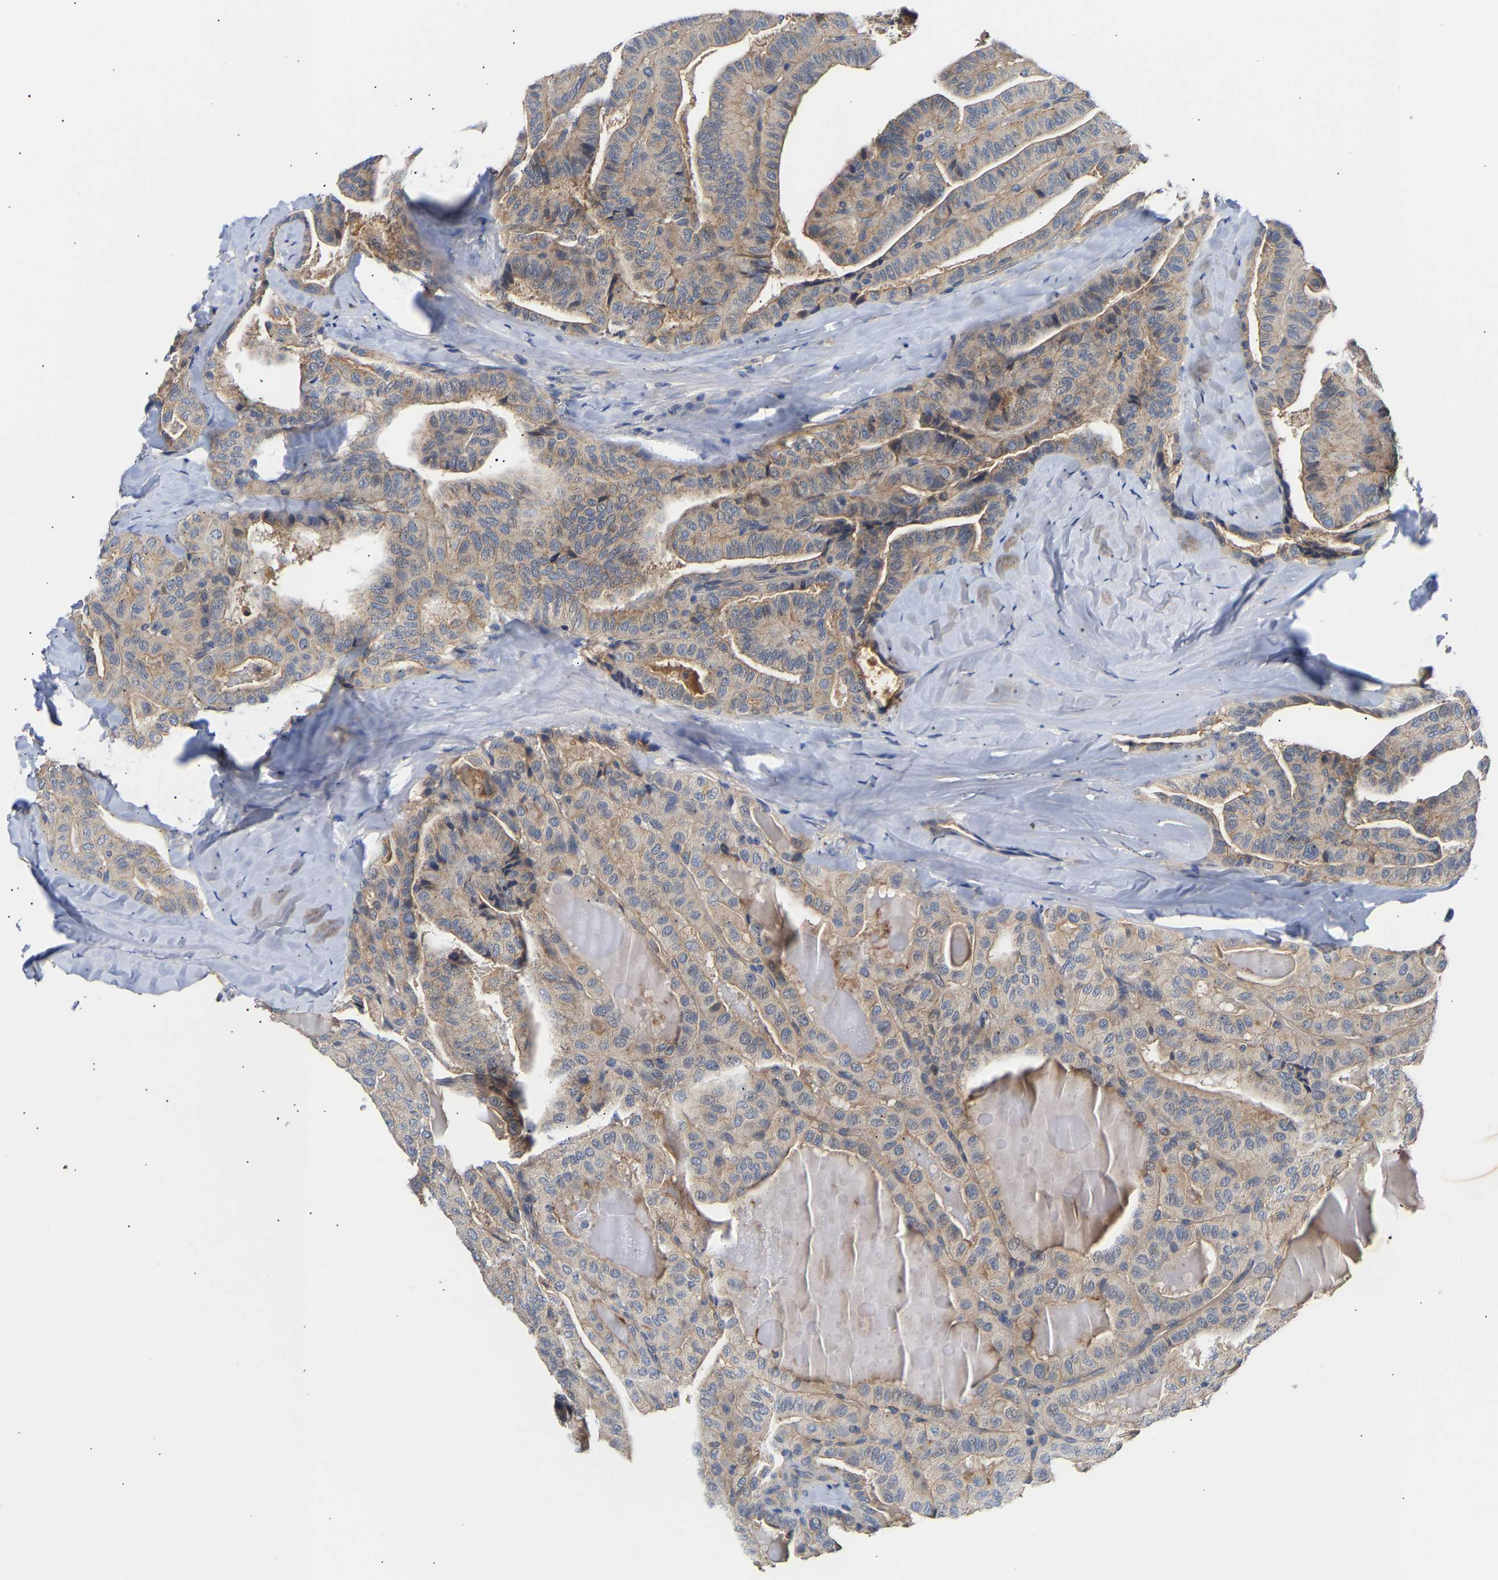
{"staining": {"intensity": "weak", "quantity": "25%-75%", "location": "cytoplasmic/membranous"}, "tissue": "thyroid cancer", "cell_type": "Tumor cells", "image_type": "cancer", "snomed": [{"axis": "morphology", "description": "Papillary adenocarcinoma, NOS"}, {"axis": "topography", "description": "Thyroid gland"}], "caption": "Thyroid papillary adenocarcinoma stained with a protein marker displays weak staining in tumor cells.", "gene": "KASH5", "patient": {"sex": "male", "age": 77}}